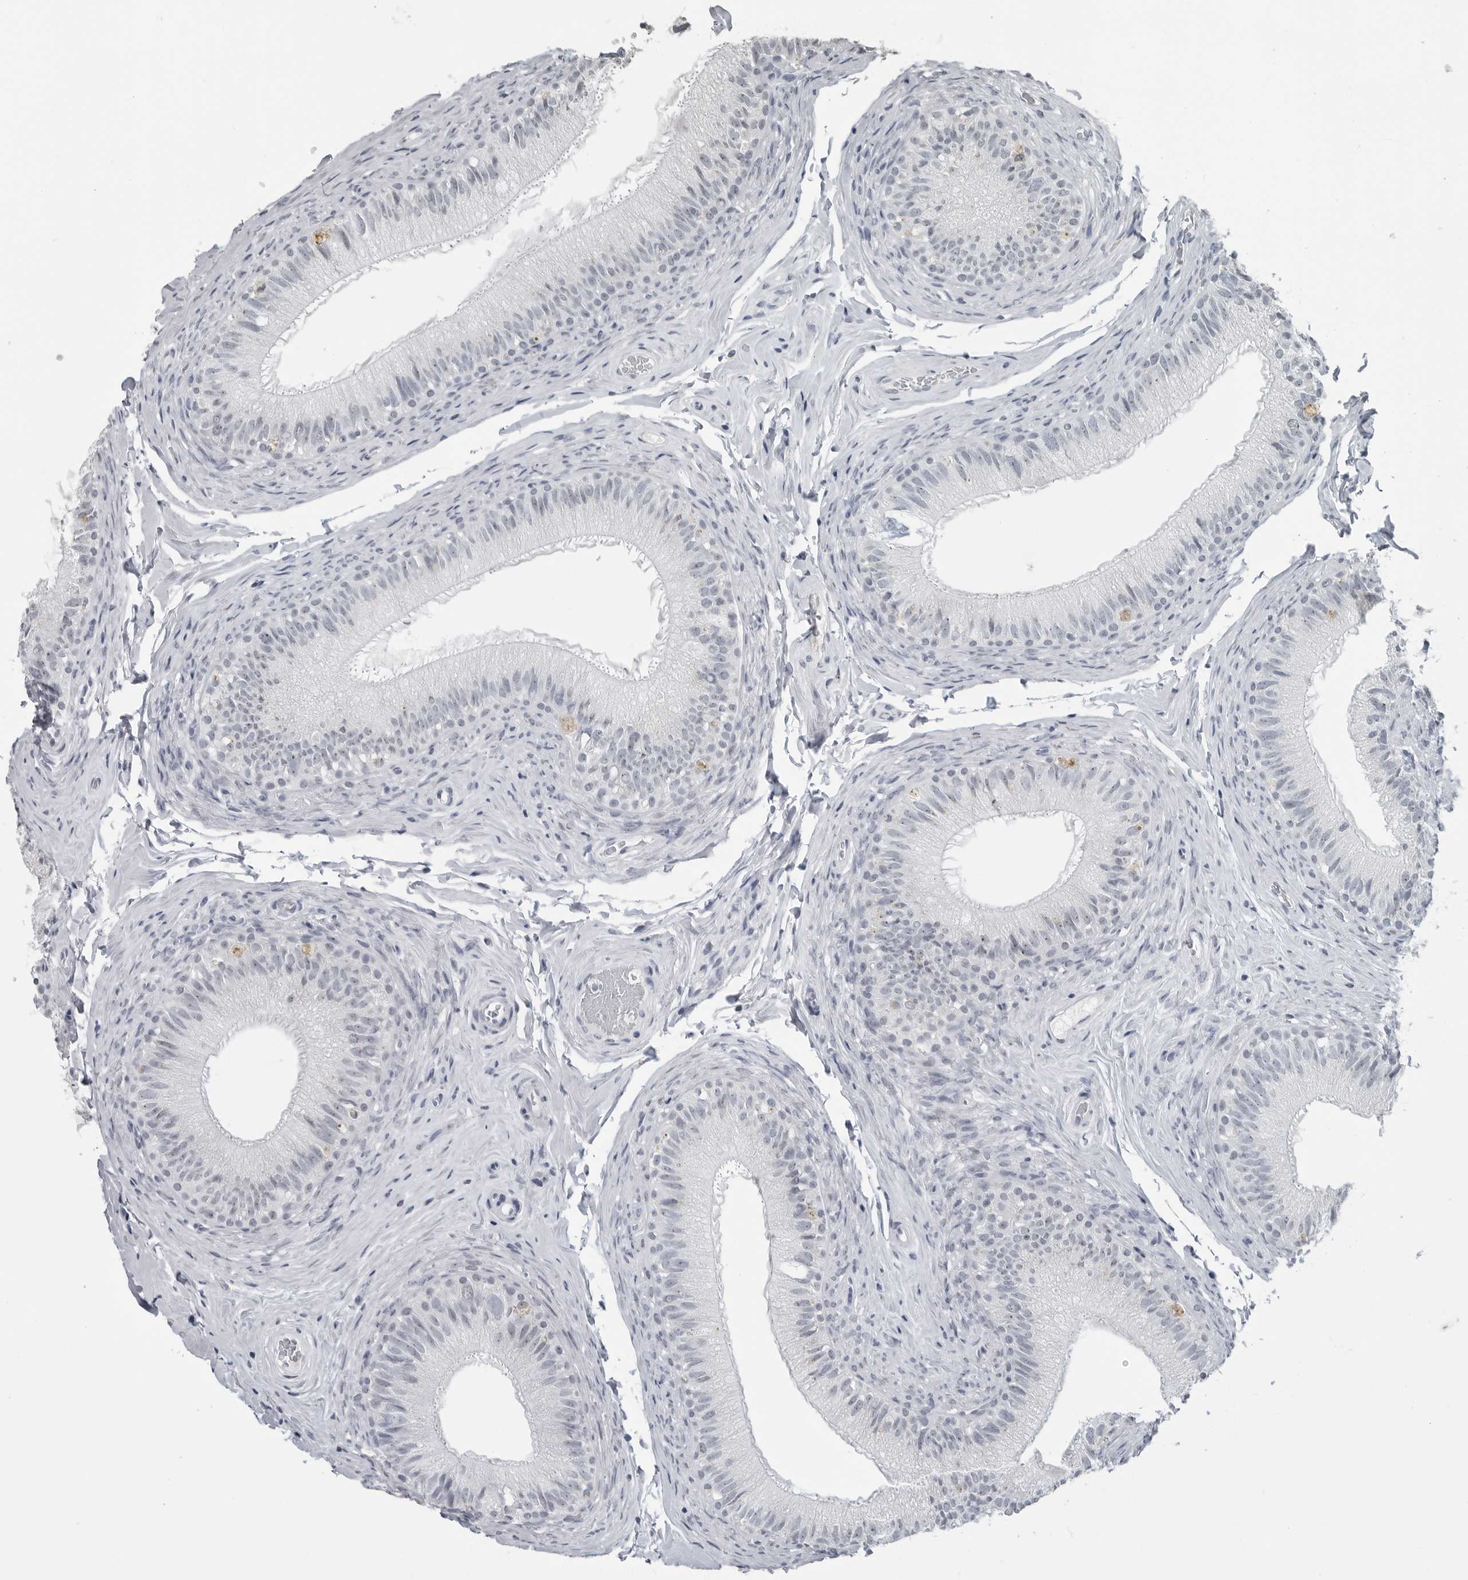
{"staining": {"intensity": "negative", "quantity": "none", "location": "none"}, "tissue": "epididymis", "cell_type": "Glandular cells", "image_type": "normal", "snomed": [{"axis": "morphology", "description": "Normal tissue, NOS"}, {"axis": "topography", "description": "Epididymis"}], "caption": "Protein analysis of normal epididymis shows no significant staining in glandular cells.", "gene": "DDX54", "patient": {"sex": "male", "age": 49}}